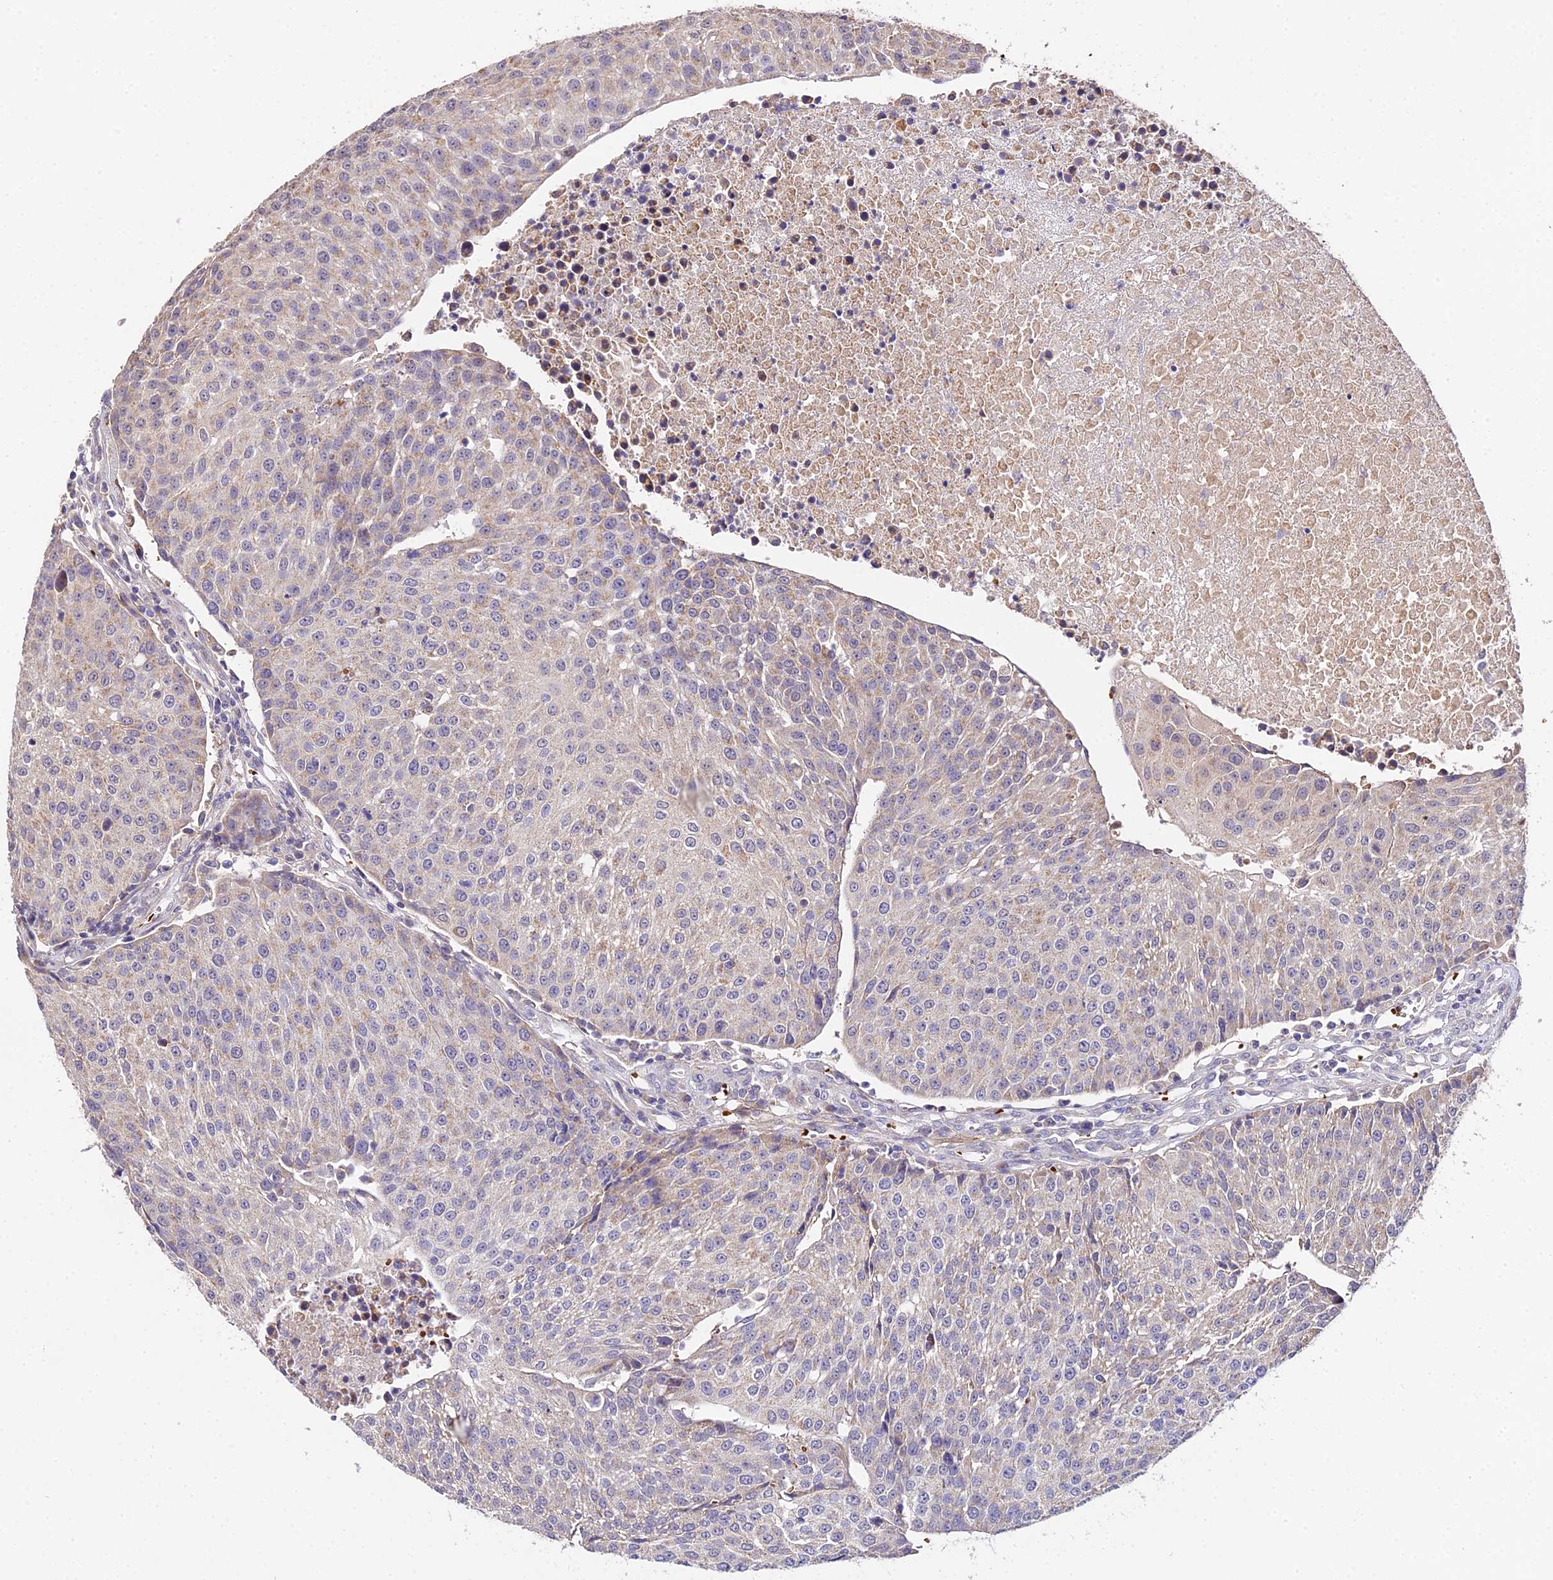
{"staining": {"intensity": "negative", "quantity": "none", "location": "none"}, "tissue": "urothelial cancer", "cell_type": "Tumor cells", "image_type": "cancer", "snomed": [{"axis": "morphology", "description": "Urothelial carcinoma, High grade"}, {"axis": "topography", "description": "Urinary bladder"}], "caption": "A high-resolution image shows IHC staining of high-grade urothelial carcinoma, which reveals no significant expression in tumor cells.", "gene": "WDR5B", "patient": {"sex": "female", "age": 85}}